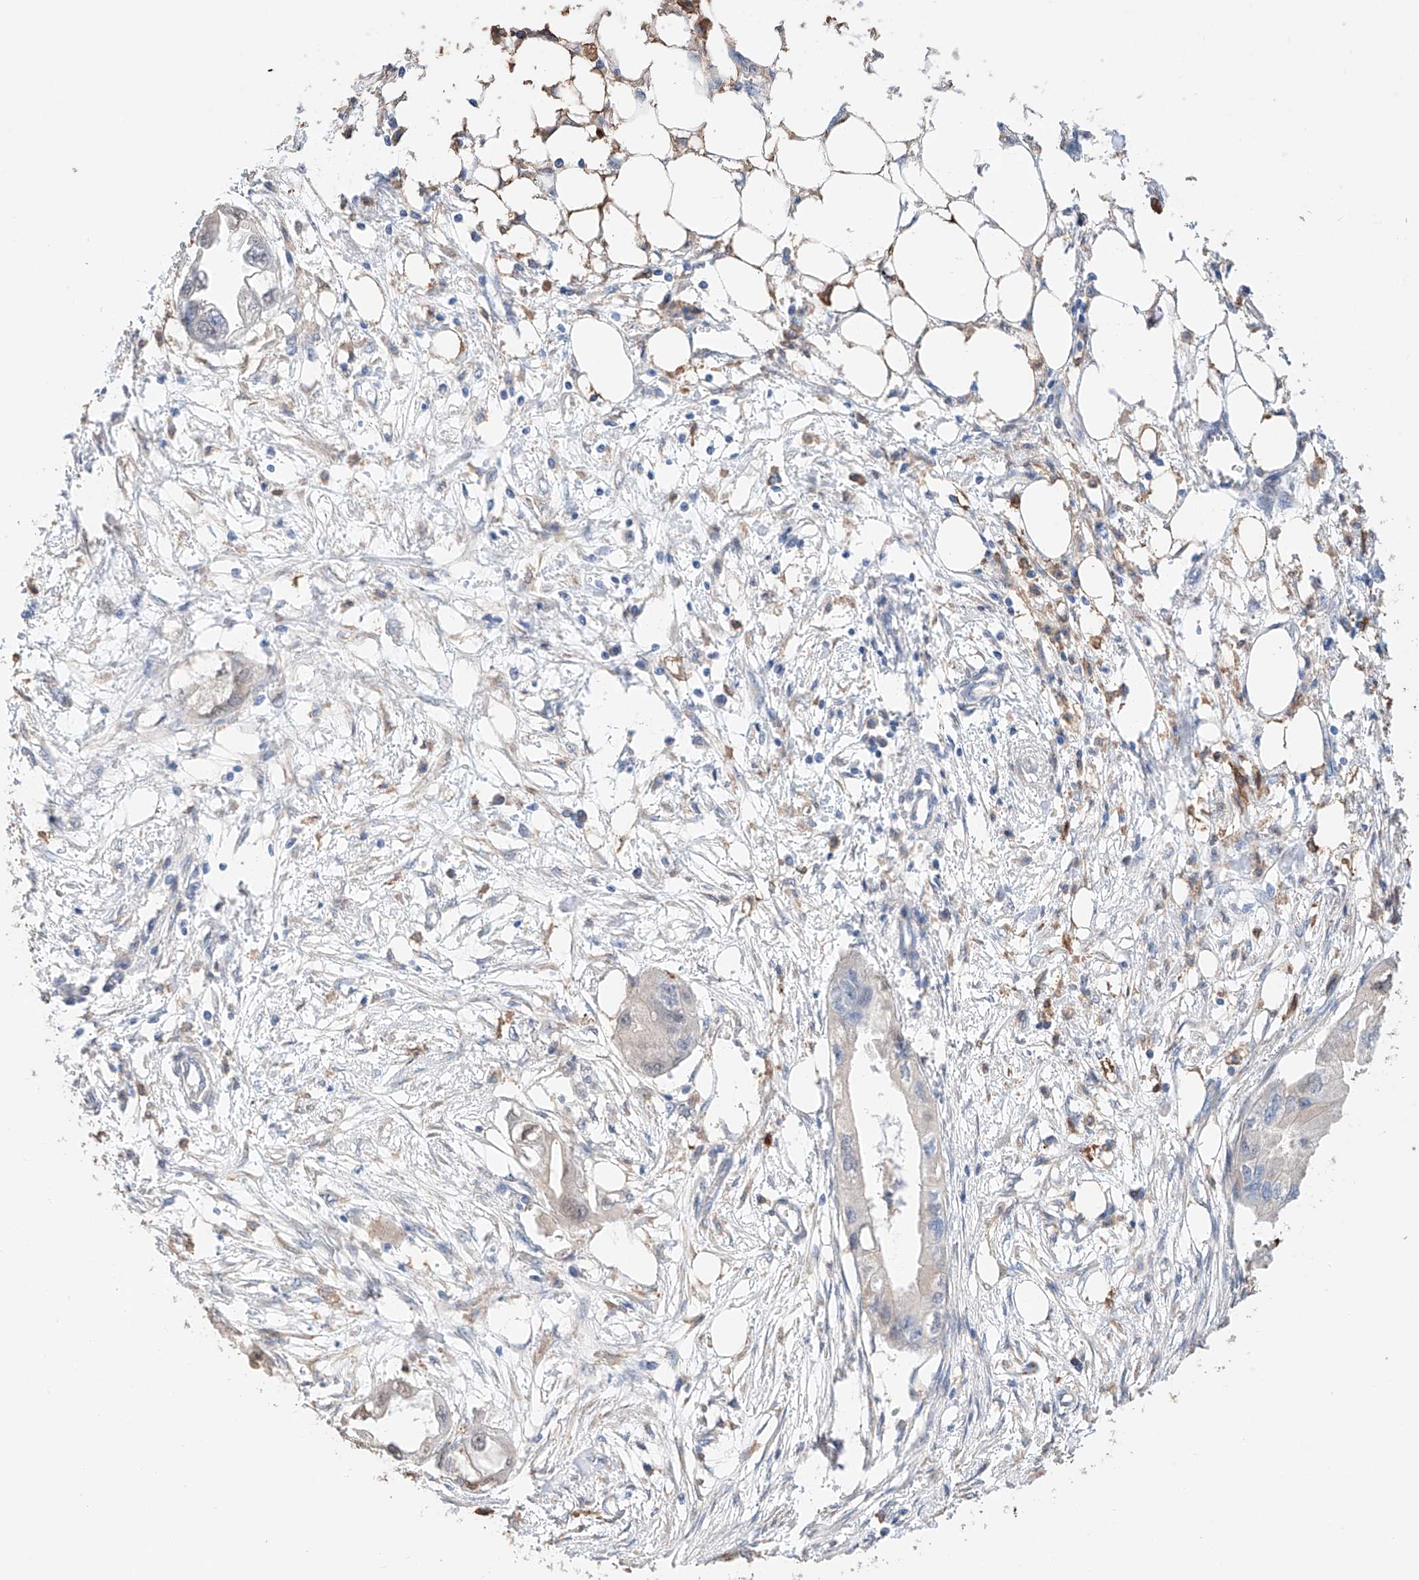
{"staining": {"intensity": "negative", "quantity": "none", "location": "none"}, "tissue": "endometrial cancer", "cell_type": "Tumor cells", "image_type": "cancer", "snomed": [{"axis": "morphology", "description": "Adenocarcinoma, NOS"}, {"axis": "morphology", "description": "Adenocarcinoma, metastatic, NOS"}, {"axis": "topography", "description": "Adipose tissue"}, {"axis": "topography", "description": "Endometrium"}], "caption": "IHC histopathology image of neoplastic tissue: human endometrial cancer stained with DAB (3,3'-diaminobenzidine) displays no significant protein expression in tumor cells. (Immunohistochemistry, brightfield microscopy, high magnification).", "gene": "MOSPD1", "patient": {"sex": "female", "age": 67}}